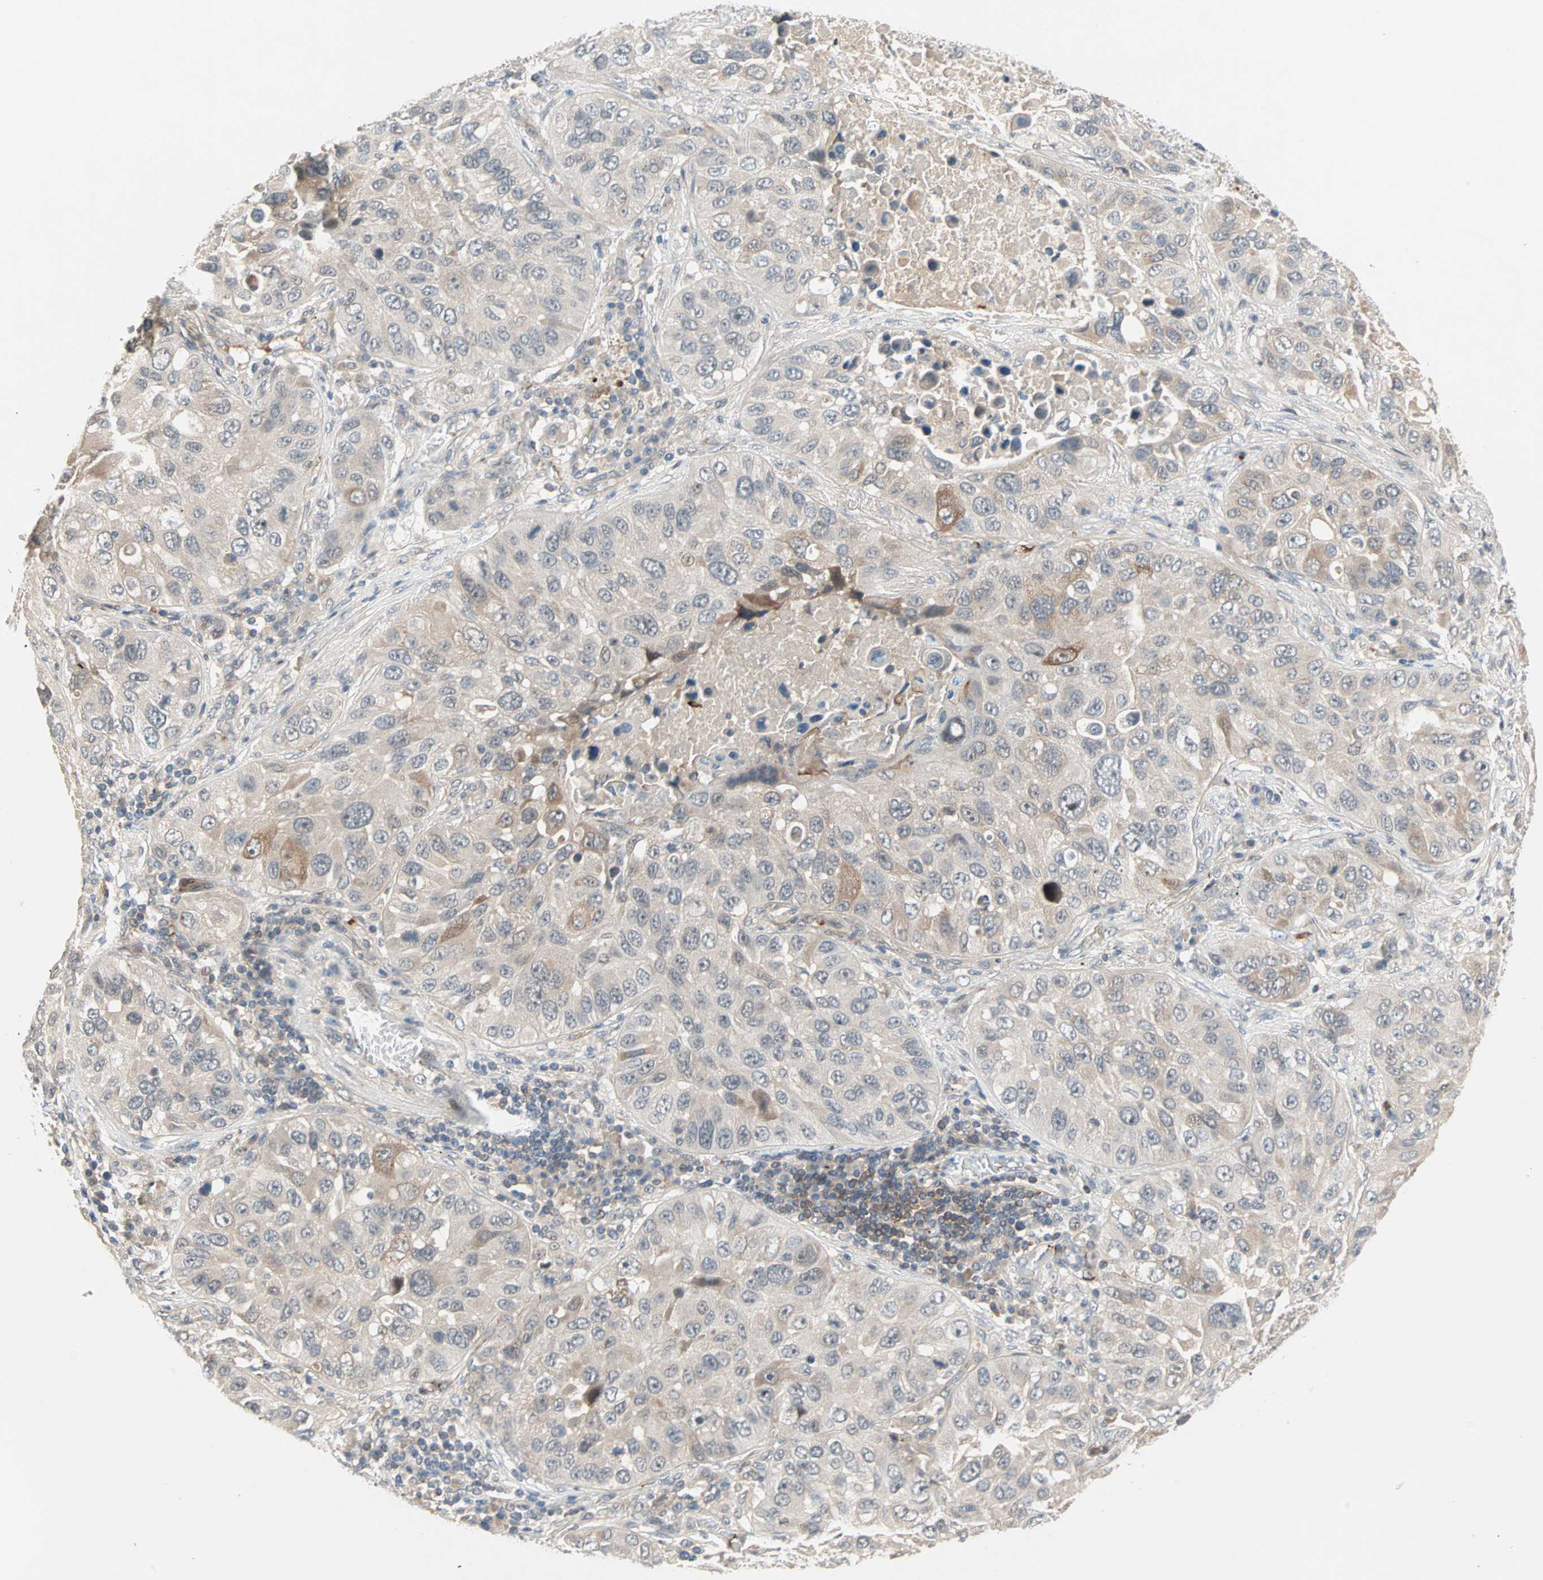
{"staining": {"intensity": "weak", "quantity": ">75%", "location": "cytoplasmic/membranous"}, "tissue": "lung cancer", "cell_type": "Tumor cells", "image_type": "cancer", "snomed": [{"axis": "morphology", "description": "Squamous cell carcinoma, NOS"}, {"axis": "topography", "description": "Lung"}], "caption": "Lung cancer stained for a protein shows weak cytoplasmic/membranous positivity in tumor cells. Nuclei are stained in blue.", "gene": "PROS1", "patient": {"sex": "male", "age": 57}}